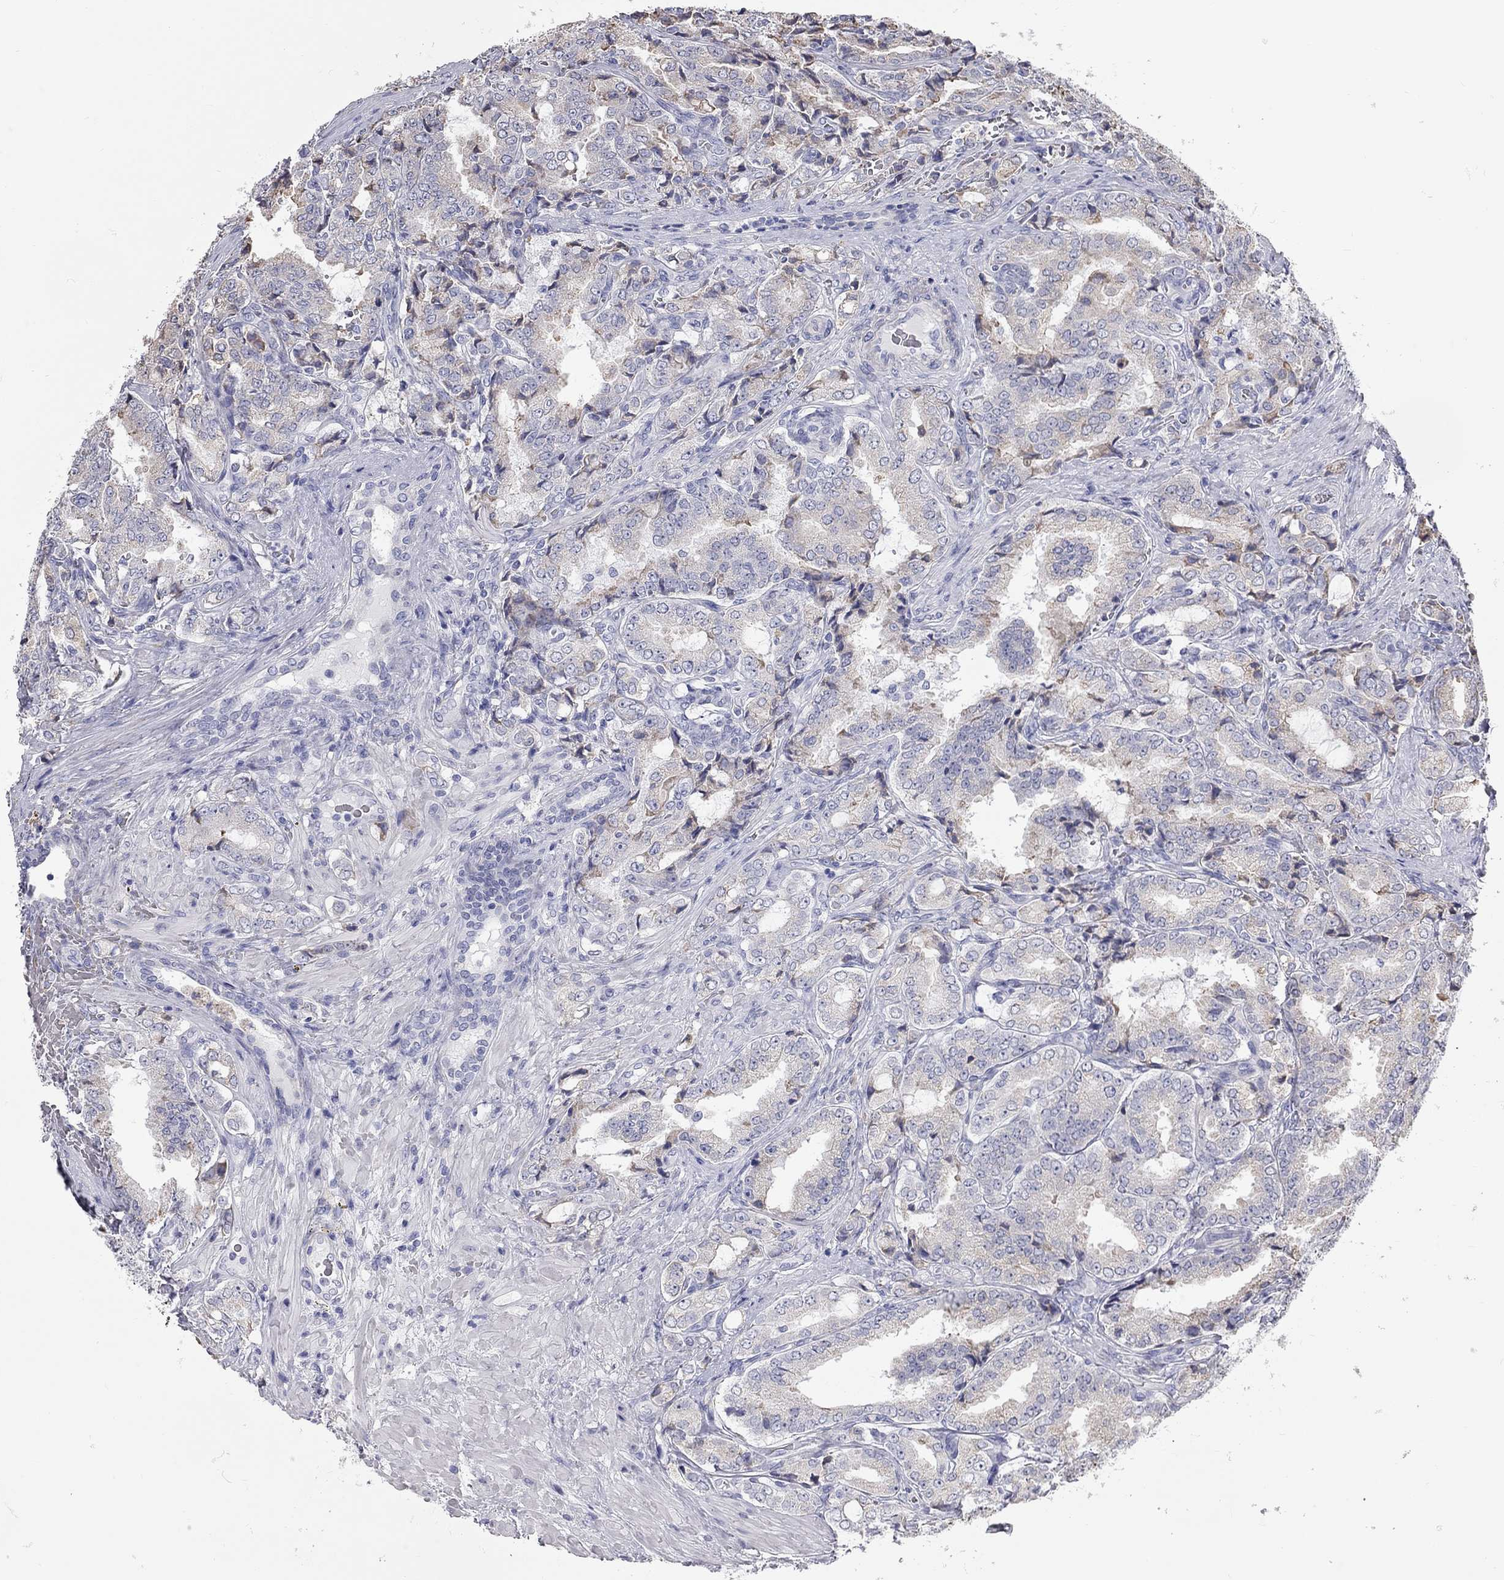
{"staining": {"intensity": "negative", "quantity": "none", "location": "none"}, "tissue": "prostate cancer", "cell_type": "Tumor cells", "image_type": "cancer", "snomed": [{"axis": "morphology", "description": "Adenocarcinoma, NOS"}, {"axis": "topography", "description": "Prostate"}], "caption": "Immunohistochemistry (IHC) of human adenocarcinoma (prostate) shows no staining in tumor cells.", "gene": "XAGE2", "patient": {"sex": "male", "age": 65}}